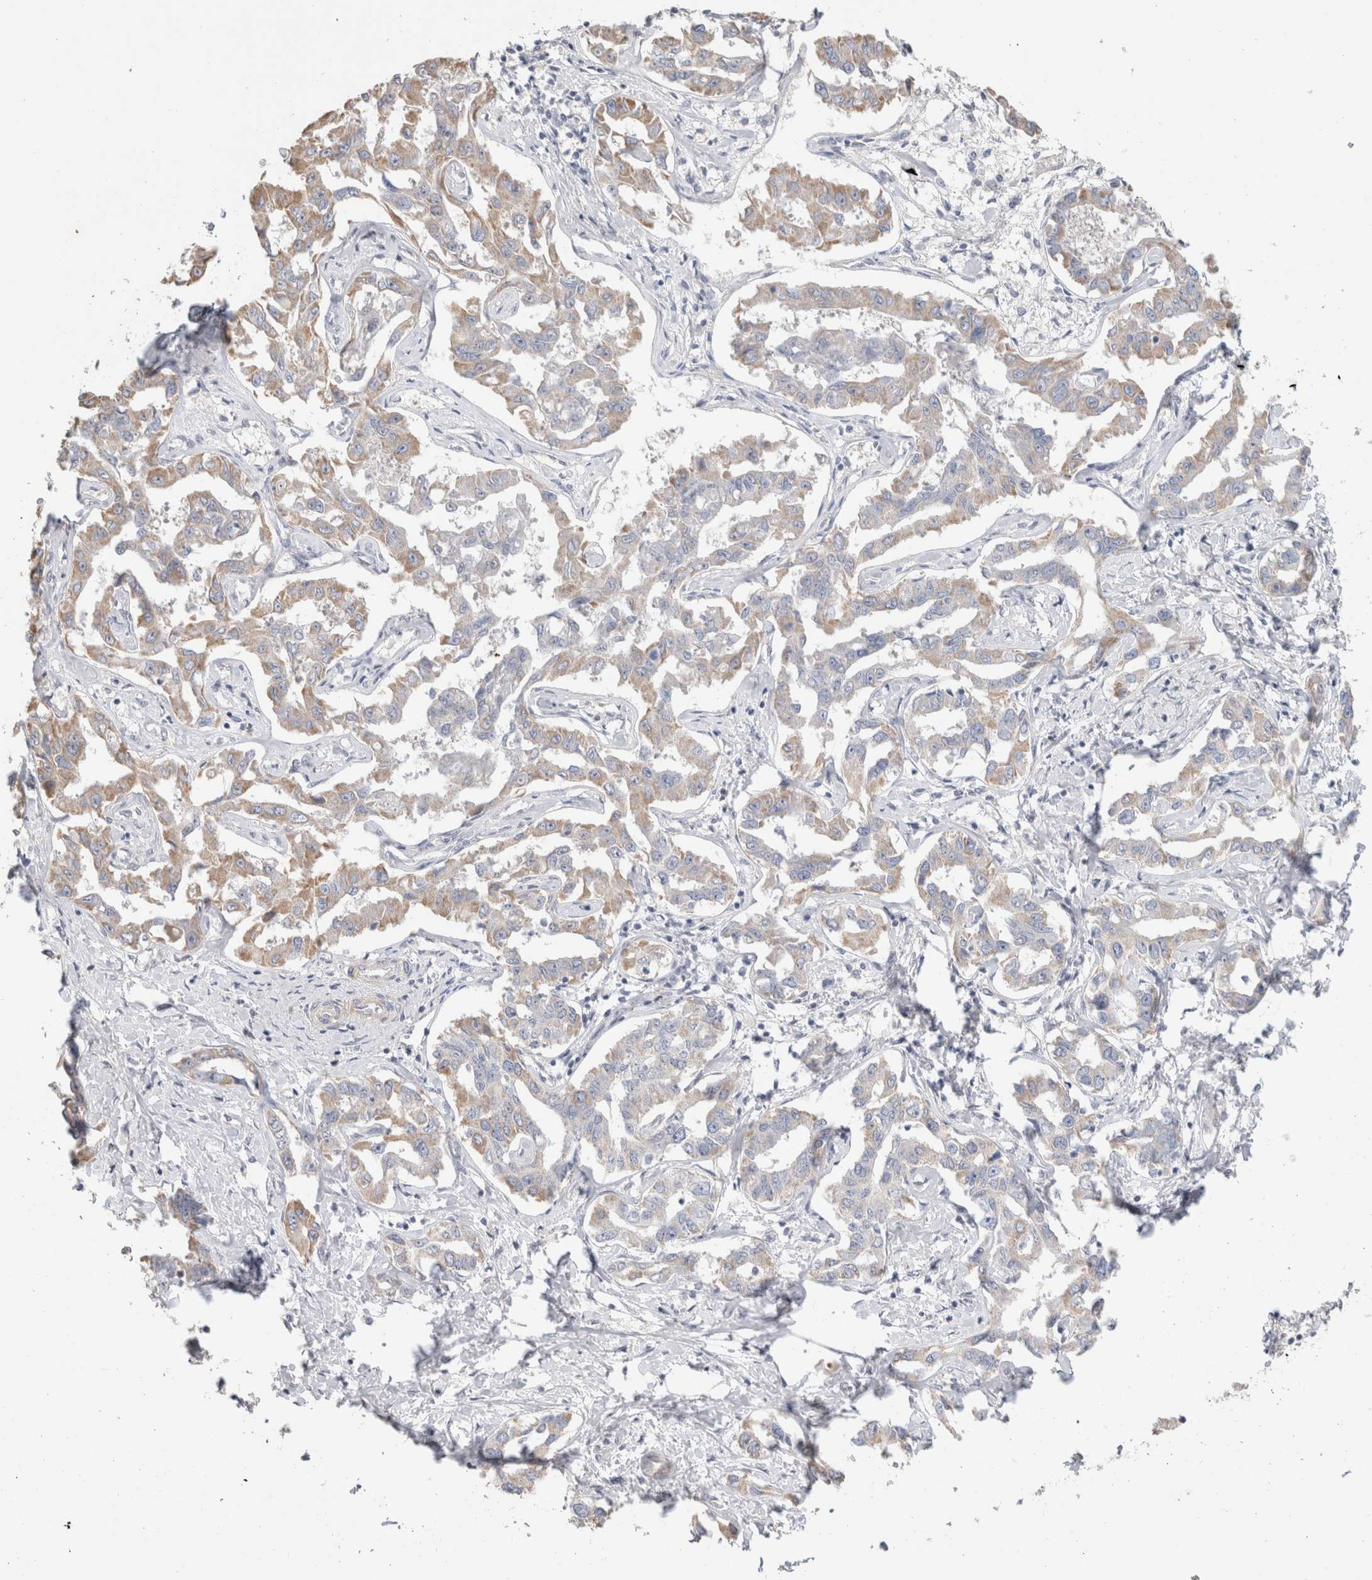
{"staining": {"intensity": "moderate", "quantity": "25%-75%", "location": "cytoplasmic/membranous"}, "tissue": "liver cancer", "cell_type": "Tumor cells", "image_type": "cancer", "snomed": [{"axis": "morphology", "description": "Cholangiocarcinoma"}, {"axis": "topography", "description": "Liver"}], "caption": "Immunohistochemistry staining of liver cancer (cholangiocarcinoma), which demonstrates medium levels of moderate cytoplasmic/membranous staining in approximately 25%-75% of tumor cells indicating moderate cytoplasmic/membranous protein staining. The staining was performed using DAB (brown) for protein detection and nuclei were counterstained in hematoxylin (blue).", "gene": "DMD", "patient": {"sex": "male", "age": 59}}